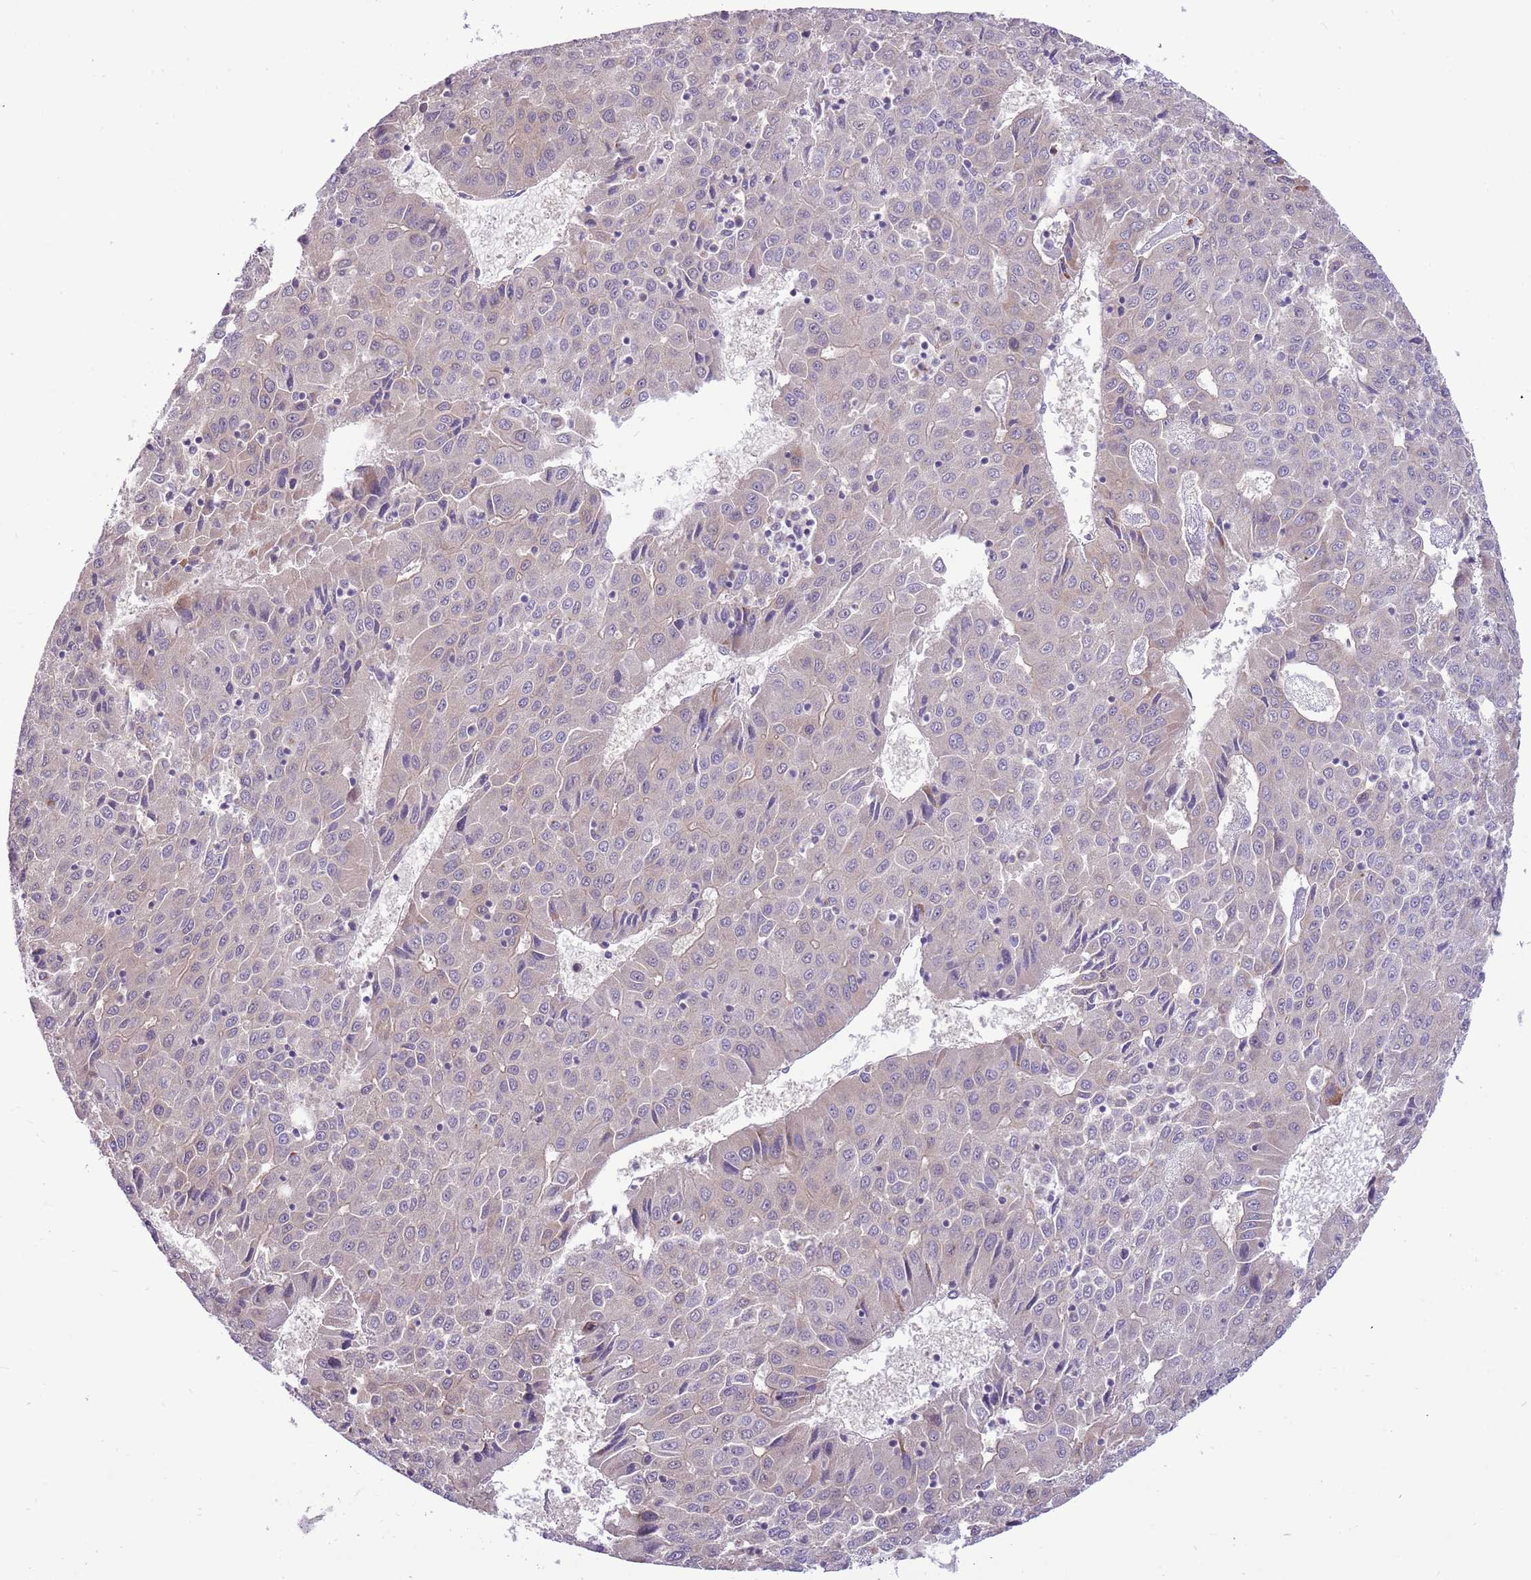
{"staining": {"intensity": "negative", "quantity": "none", "location": "none"}, "tissue": "liver cancer", "cell_type": "Tumor cells", "image_type": "cancer", "snomed": [{"axis": "morphology", "description": "Carcinoma, Hepatocellular, NOS"}, {"axis": "topography", "description": "Liver"}], "caption": "DAB immunohistochemical staining of human liver hepatocellular carcinoma exhibits no significant positivity in tumor cells. The staining is performed using DAB (3,3'-diaminobenzidine) brown chromogen with nuclei counter-stained in using hematoxylin.", "gene": "COX17", "patient": {"sex": "female", "age": 53}}